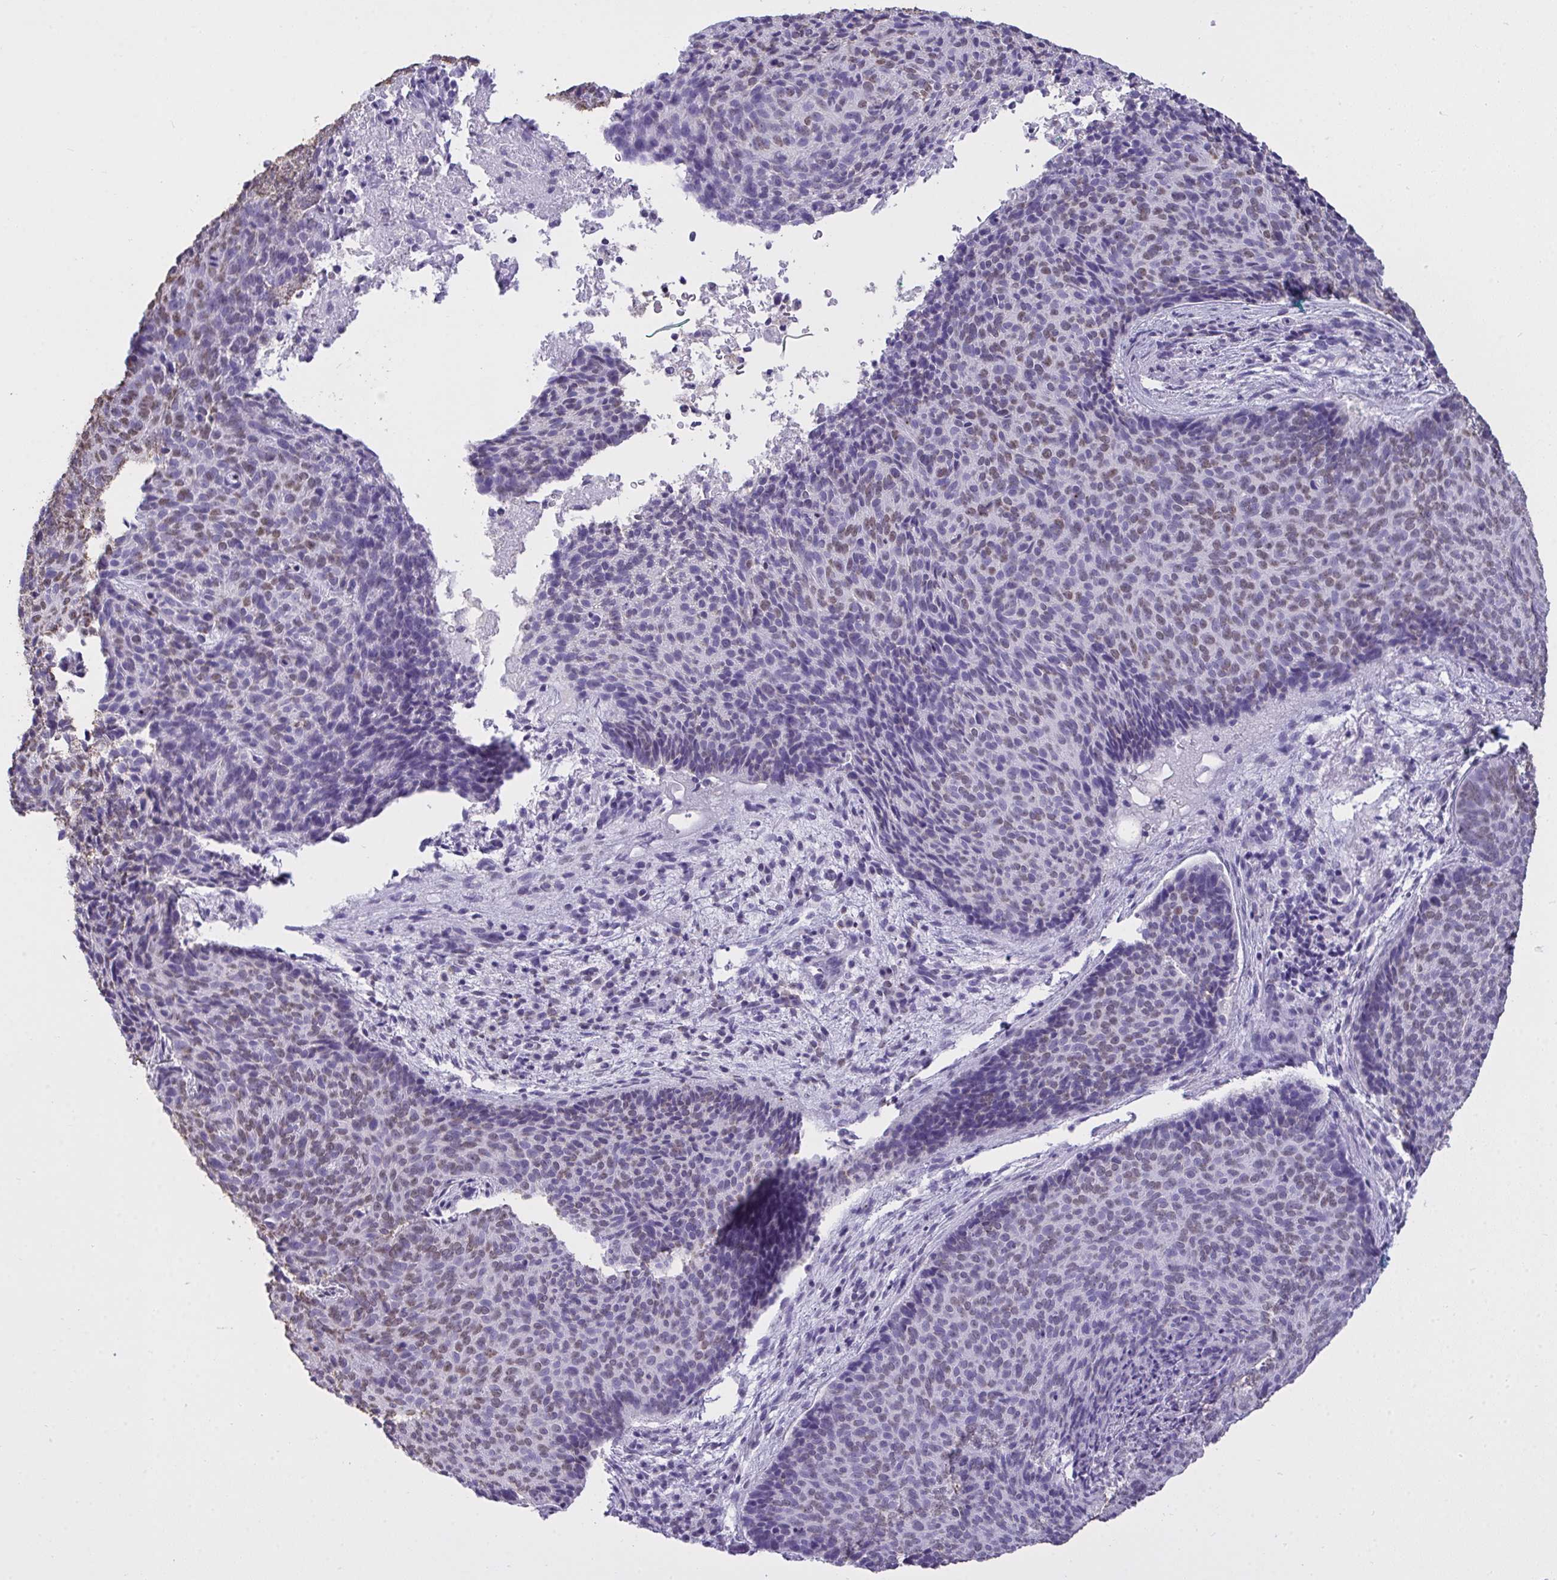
{"staining": {"intensity": "weak", "quantity": "<25%", "location": "nuclear"}, "tissue": "skin cancer", "cell_type": "Tumor cells", "image_type": "cancer", "snomed": [{"axis": "morphology", "description": "Basal cell carcinoma"}, {"axis": "topography", "description": "Skin"}, {"axis": "topography", "description": "Skin of head"}], "caption": "Human basal cell carcinoma (skin) stained for a protein using immunohistochemistry (IHC) displays no expression in tumor cells.", "gene": "SEMA6B", "patient": {"sex": "female", "age": 92}}